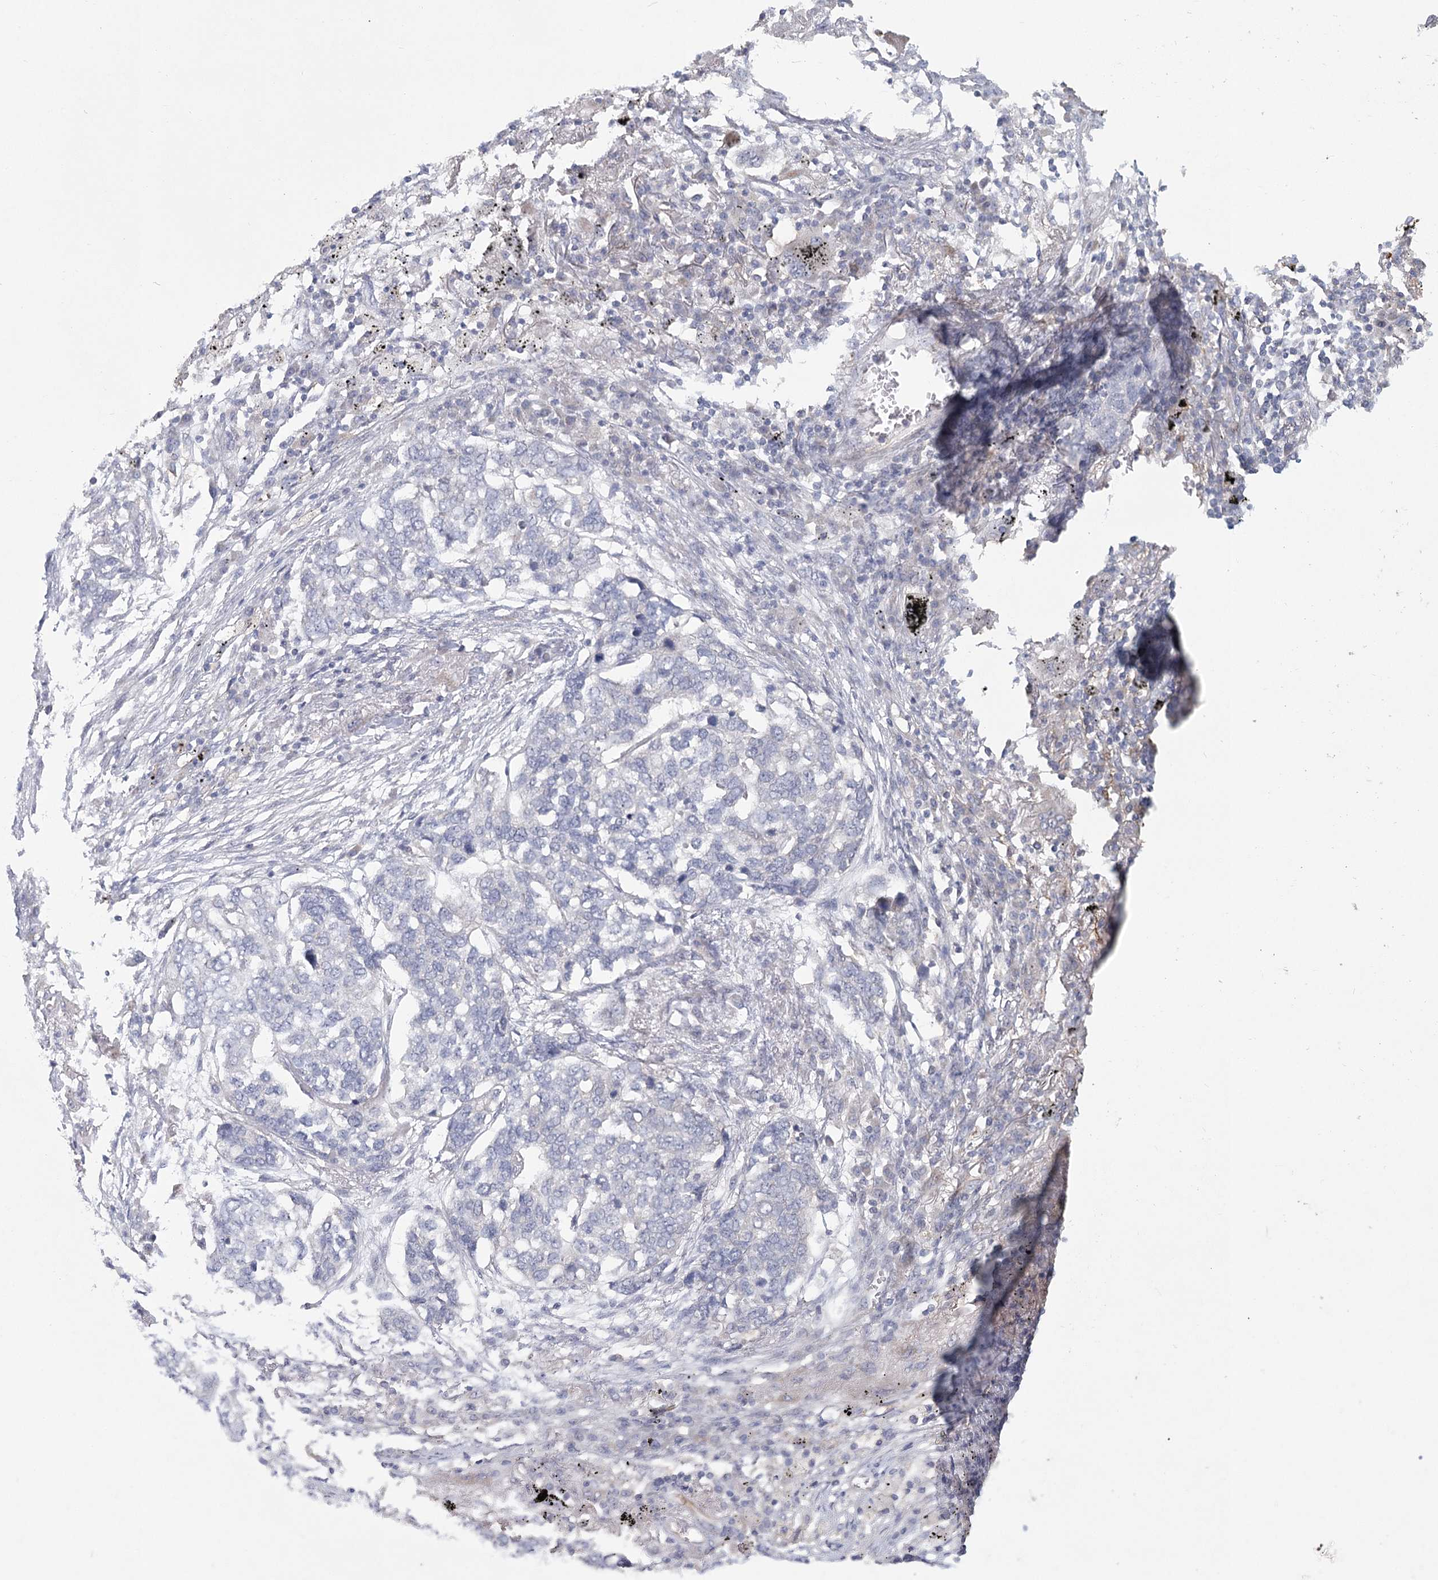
{"staining": {"intensity": "negative", "quantity": "none", "location": "none"}, "tissue": "lung cancer", "cell_type": "Tumor cells", "image_type": "cancer", "snomed": [{"axis": "morphology", "description": "Squamous cell carcinoma, NOS"}, {"axis": "topography", "description": "Lung"}], "caption": "Lung squamous cell carcinoma was stained to show a protein in brown. There is no significant staining in tumor cells.", "gene": "CNTLN", "patient": {"sex": "female", "age": 63}}